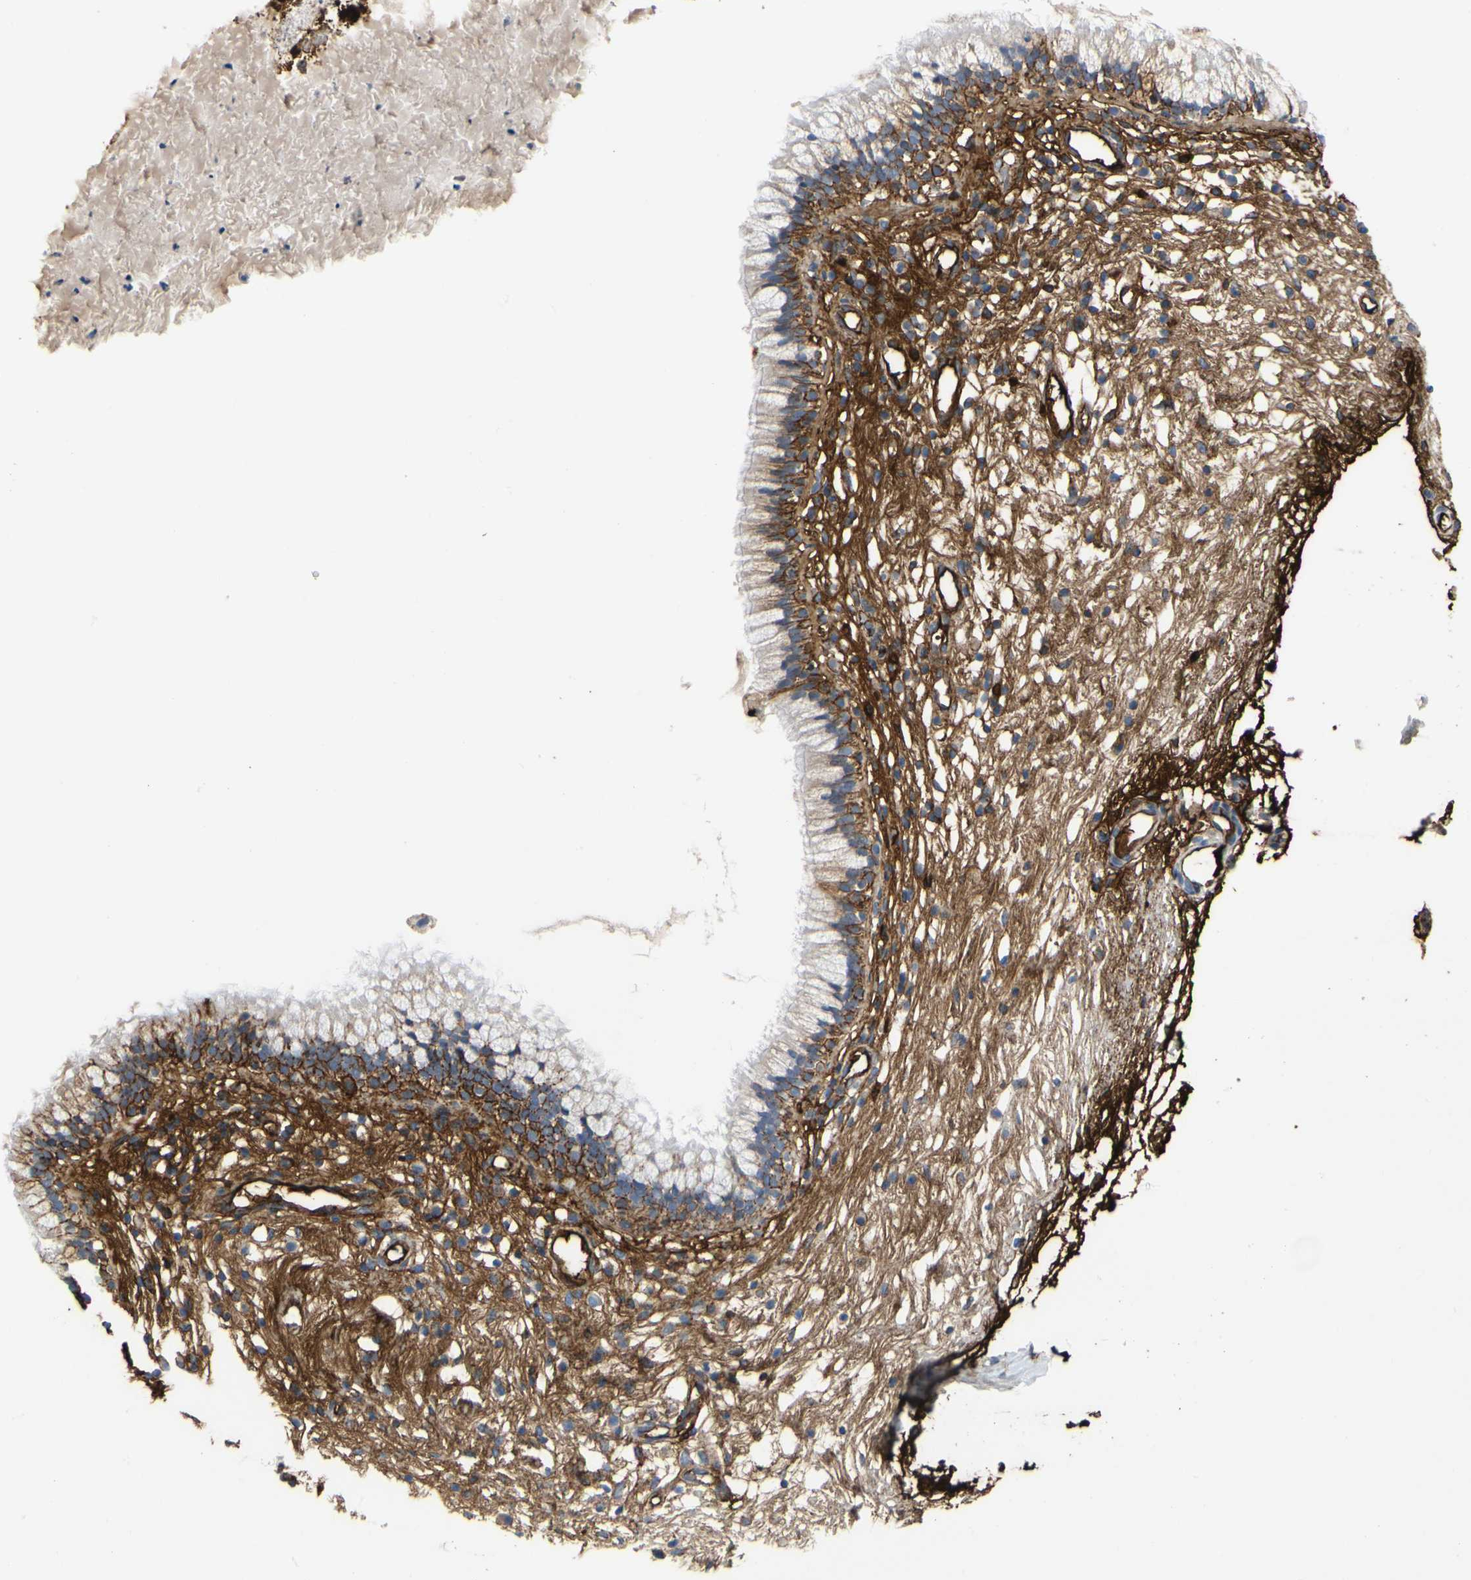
{"staining": {"intensity": "moderate", "quantity": "25%-75%", "location": "cytoplasmic/membranous"}, "tissue": "nasopharynx", "cell_type": "Respiratory epithelial cells", "image_type": "normal", "snomed": [{"axis": "morphology", "description": "Normal tissue, NOS"}, {"axis": "topography", "description": "Nasopharynx"}], "caption": "Protein staining reveals moderate cytoplasmic/membranous staining in approximately 25%-75% of respiratory epithelial cells in unremarkable nasopharynx. The staining was performed using DAB (3,3'-diaminobenzidine), with brown indicating positive protein expression. Nuclei are stained blue with hematoxylin.", "gene": "FGB", "patient": {"sex": "male", "age": 21}}